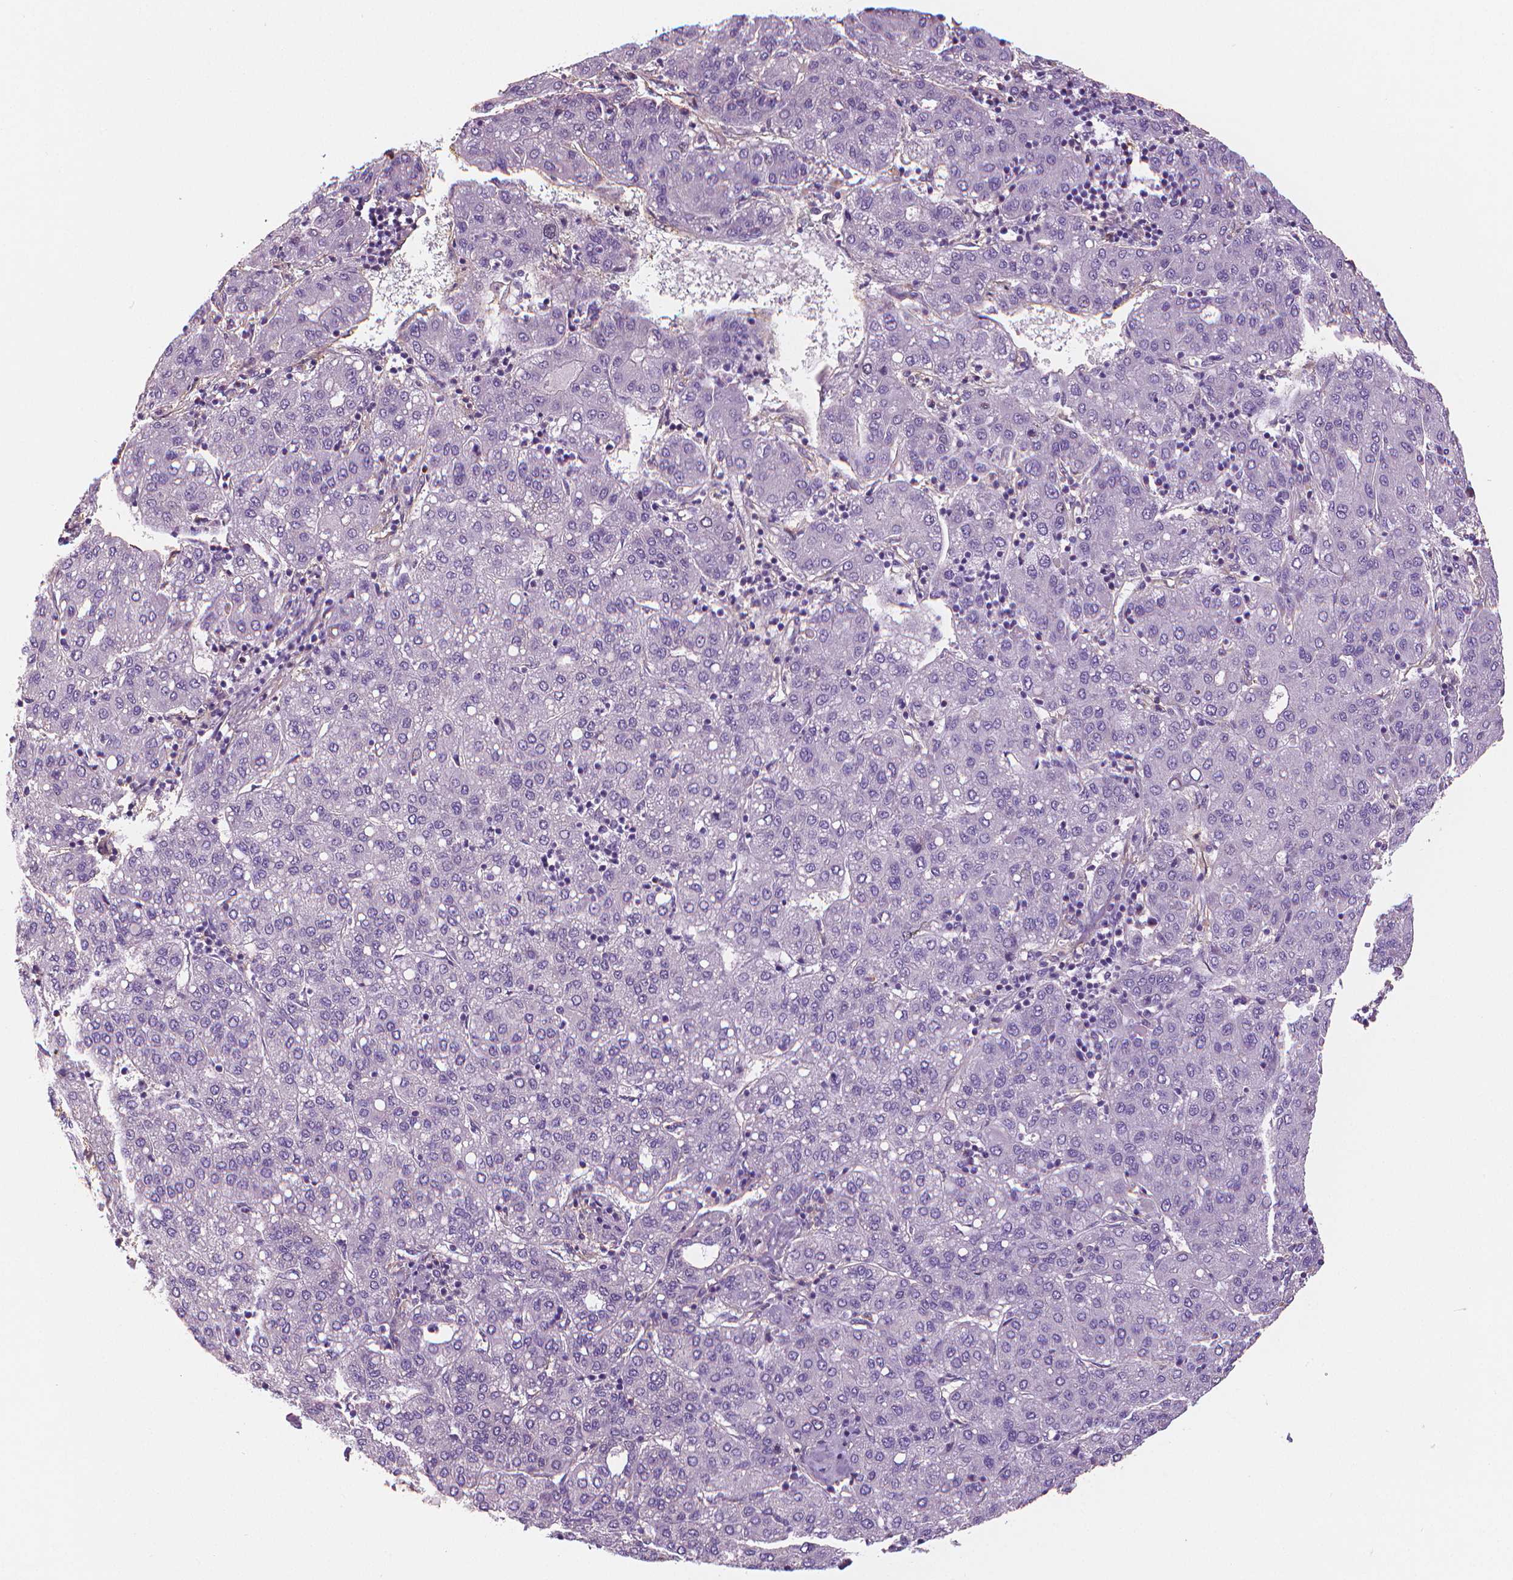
{"staining": {"intensity": "negative", "quantity": "none", "location": "none"}, "tissue": "liver cancer", "cell_type": "Tumor cells", "image_type": "cancer", "snomed": [{"axis": "morphology", "description": "Carcinoma, Hepatocellular, NOS"}, {"axis": "topography", "description": "Liver"}], "caption": "The micrograph demonstrates no significant staining in tumor cells of hepatocellular carcinoma (liver). Brightfield microscopy of immunohistochemistry (IHC) stained with DAB (3,3'-diaminobenzidine) (brown) and hematoxylin (blue), captured at high magnification.", "gene": "MKI67", "patient": {"sex": "male", "age": 65}}